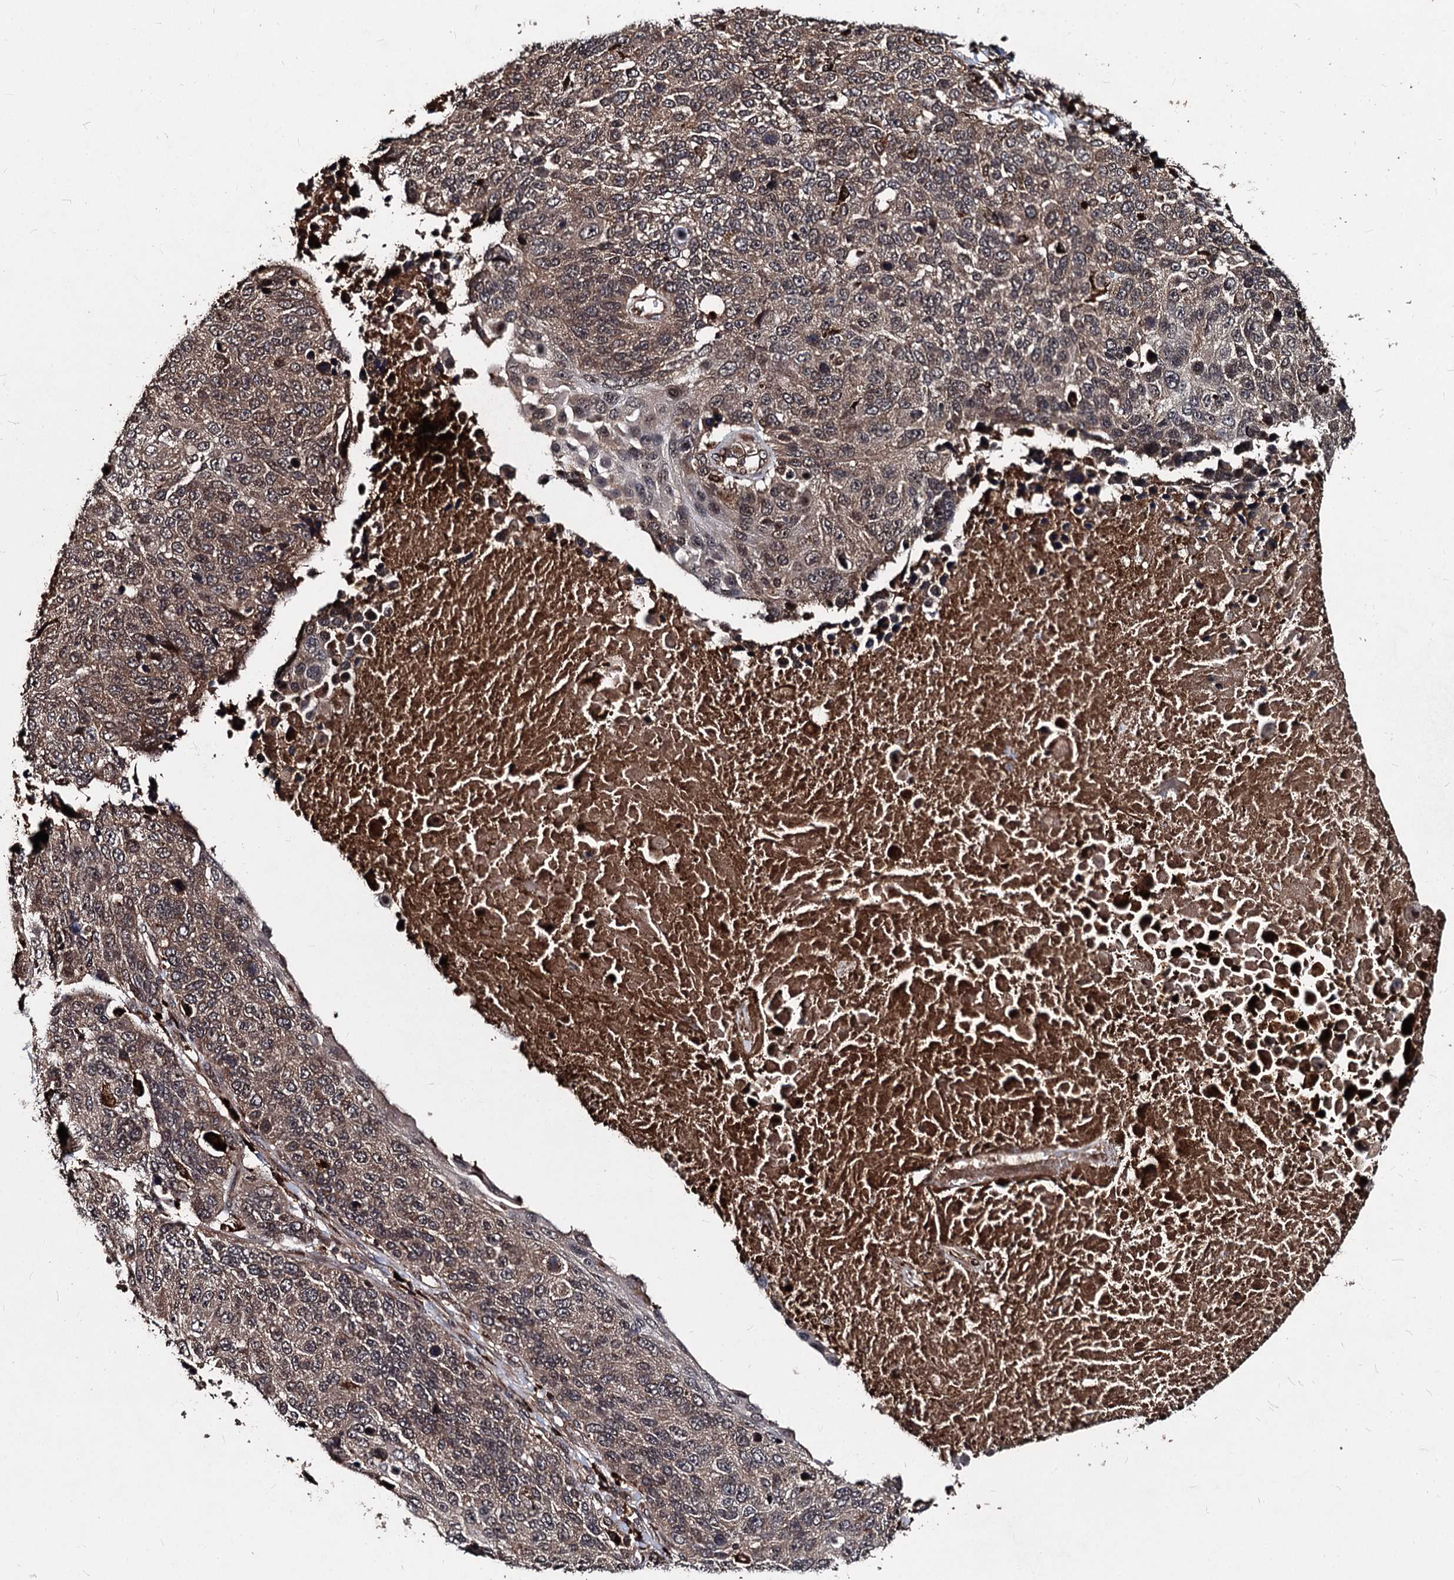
{"staining": {"intensity": "moderate", "quantity": ">75%", "location": "cytoplasmic/membranous"}, "tissue": "lung cancer", "cell_type": "Tumor cells", "image_type": "cancer", "snomed": [{"axis": "morphology", "description": "Normal tissue, NOS"}, {"axis": "morphology", "description": "Squamous cell carcinoma, NOS"}, {"axis": "topography", "description": "Lymph node"}, {"axis": "topography", "description": "Lung"}], "caption": "High-power microscopy captured an IHC histopathology image of lung cancer (squamous cell carcinoma), revealing moderate cytoplasmic/membranous staining in approximately >75% of tumor cells.", "gene": "BCL2L2", "patient": {"sex": "male", "age": 66}}